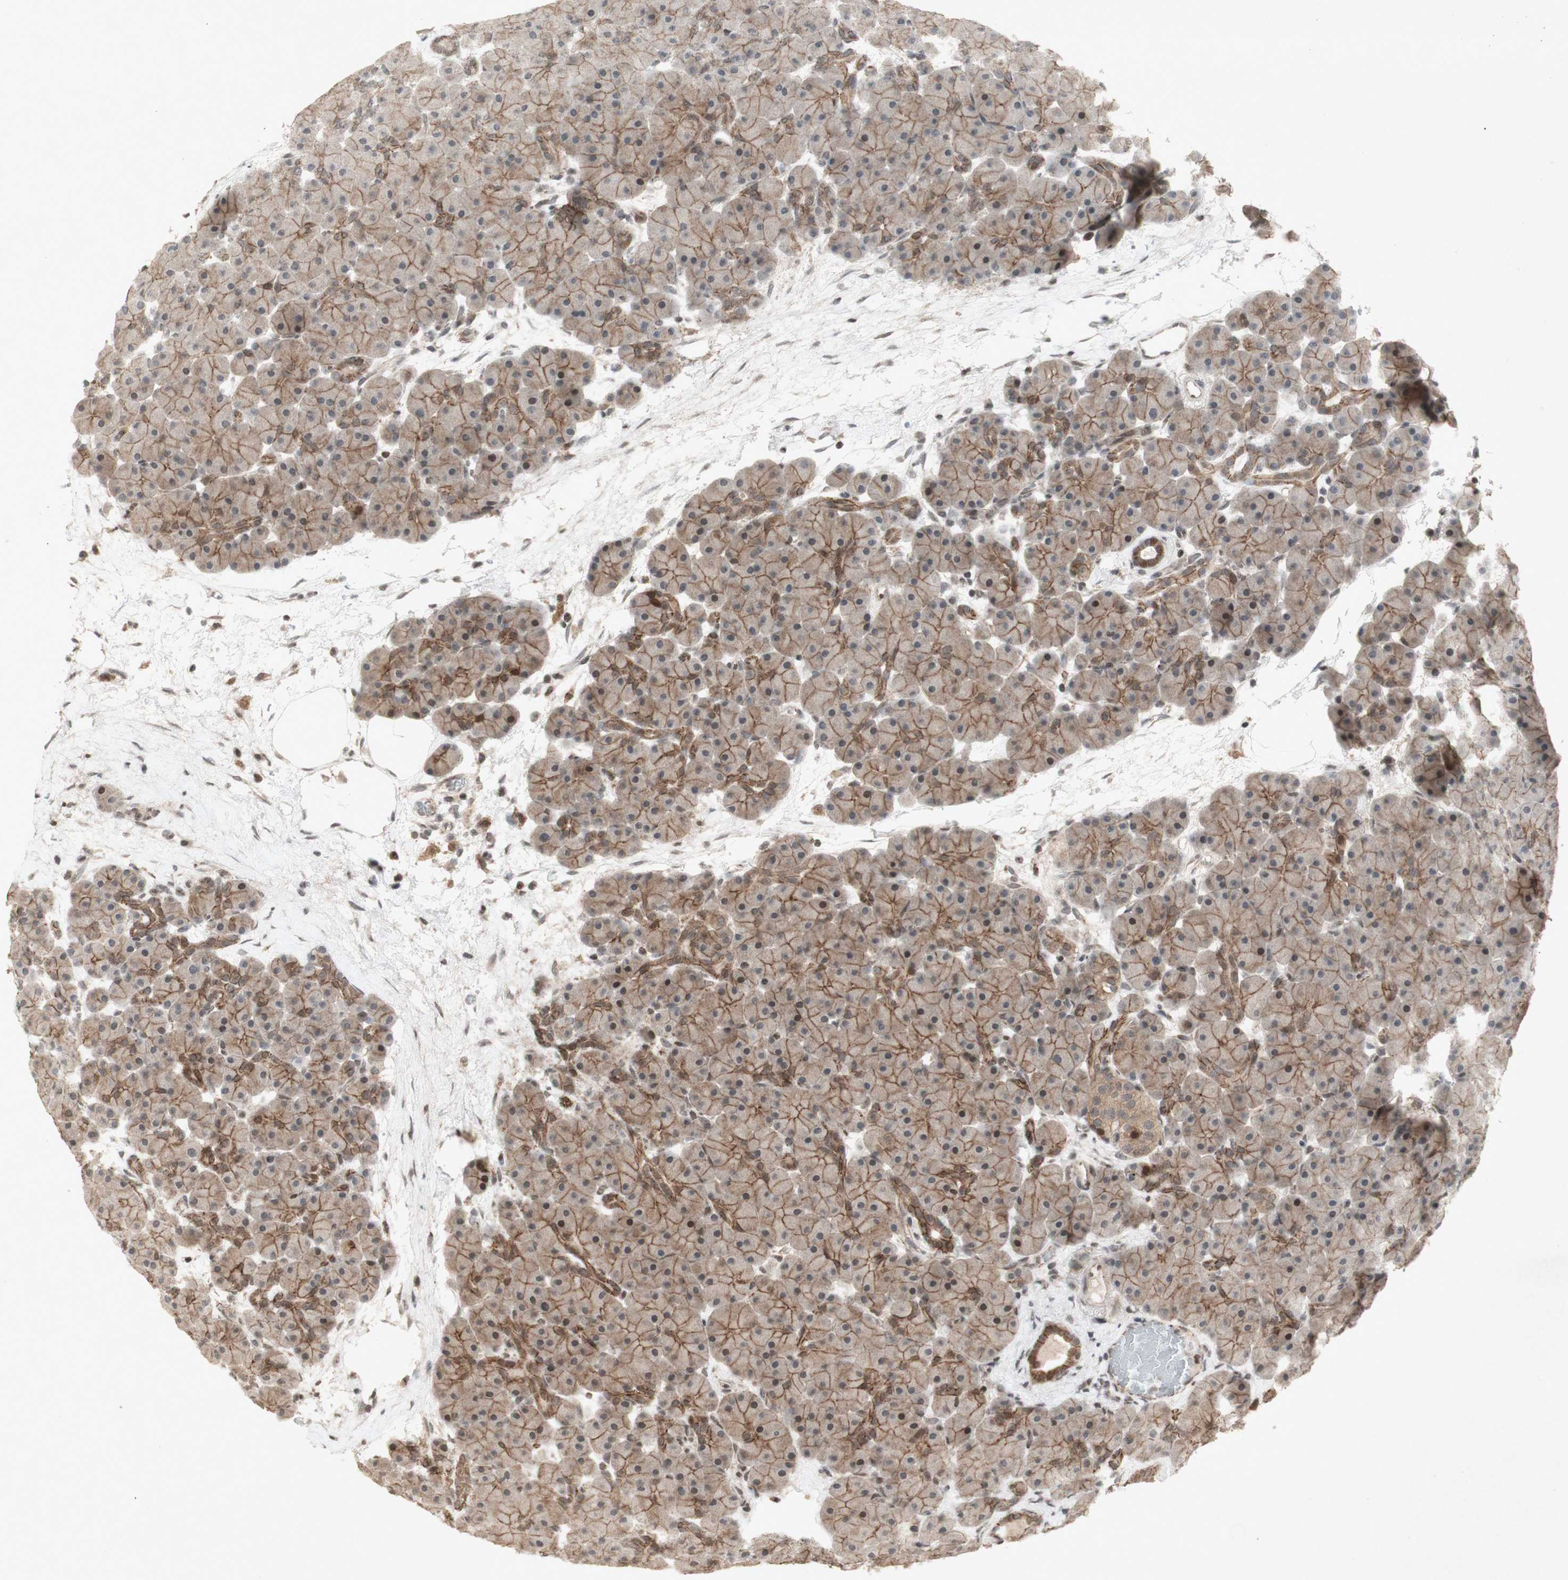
{"staining": {"intensity": "strong", "quantity": "25%-75%", "location": "cytoplasmic/membranous,nuclear"}, "tissue": "pancreas", "cell_type": "Exocrine glandular cells", "image_type": "normal", "snomed": [{"axis": "morphology", "description": "Normal tissue, NOS"}, {"axis": "topography", "description": "Pancreas"}], "caption": "Immunohistochemistry staining of unremarkable pancreas, which exhibits high levels of strong cytoplasmic/membranous,nuclear expression in approximately 25%-75% of exocrine glandular cells indicating strong cytoplasmic/membranous,nuclear protein expression. The staining was performed using DAB (3,3'-diaminobenzidine) (brown) for protein detection and nuclei were counterstained in hematoxylin (blue).", "gene": "PLXNA1", "patient": {"sex": "male", "age": 66}}